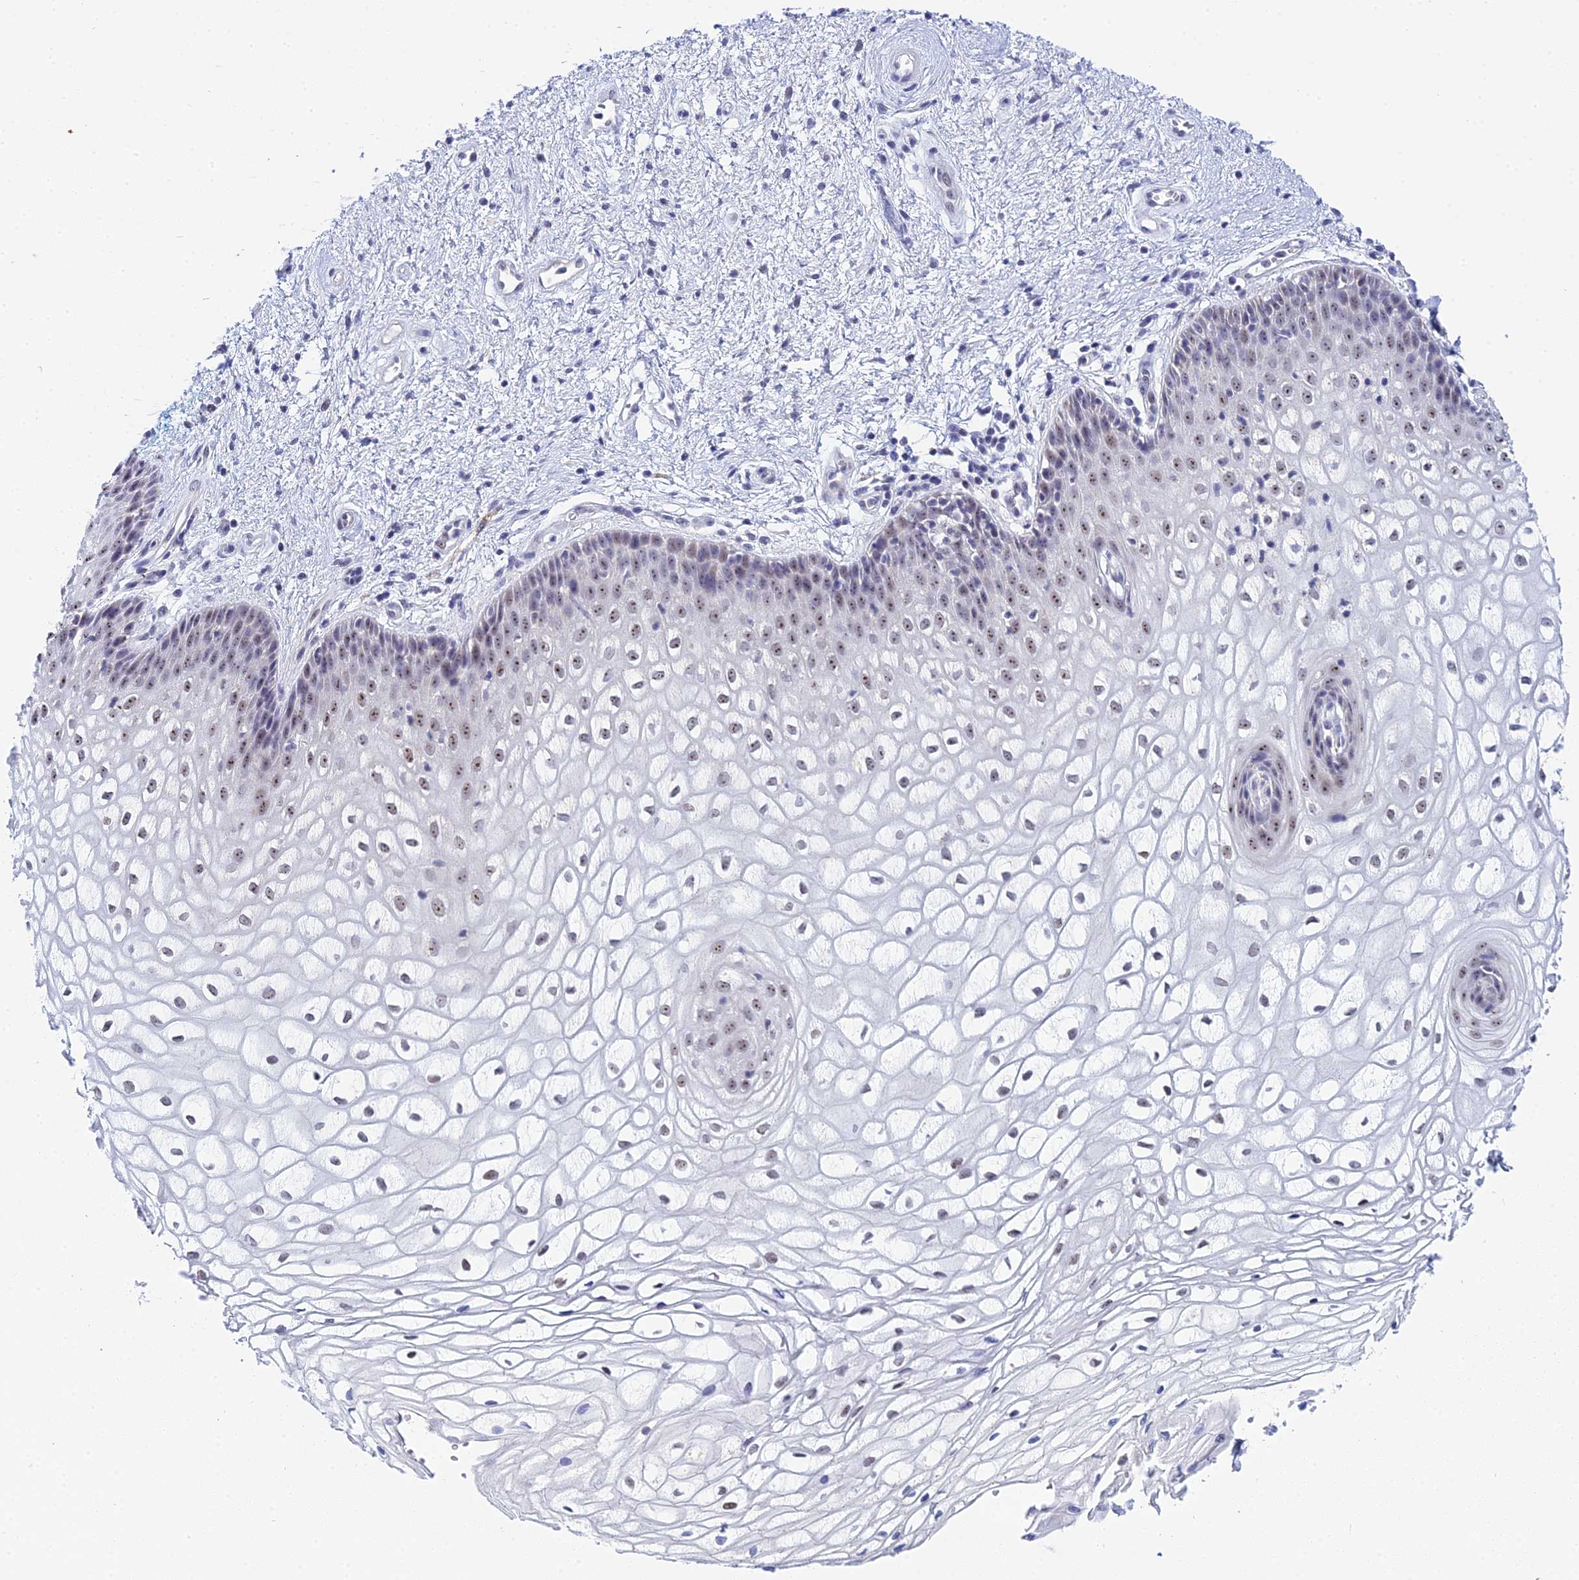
{"staining": {"intensity": "moderate", "quantity": "<25%", "location": "nuclear"}, "tissue": "vagina", "cell_type": "Squamous epithelial cells", "image_type": "normal", "snomed": [{"axis": "morphology", "description": "Normal tissue, NOS"}, {"axis": "topography", "description": "Vagina"}], "caption": "An image of human vagina stained for a protein reveals moderate nuclear brown staining in squamous epithelial cells. The staining was performed using DAB (3,3'-diaminobenzidine), with brown indicating positive protein expression. Nuclei are stained blue with hematoxylin.", "gene": "PLPP4", "patient": {"sex": "female", "age": 34}}